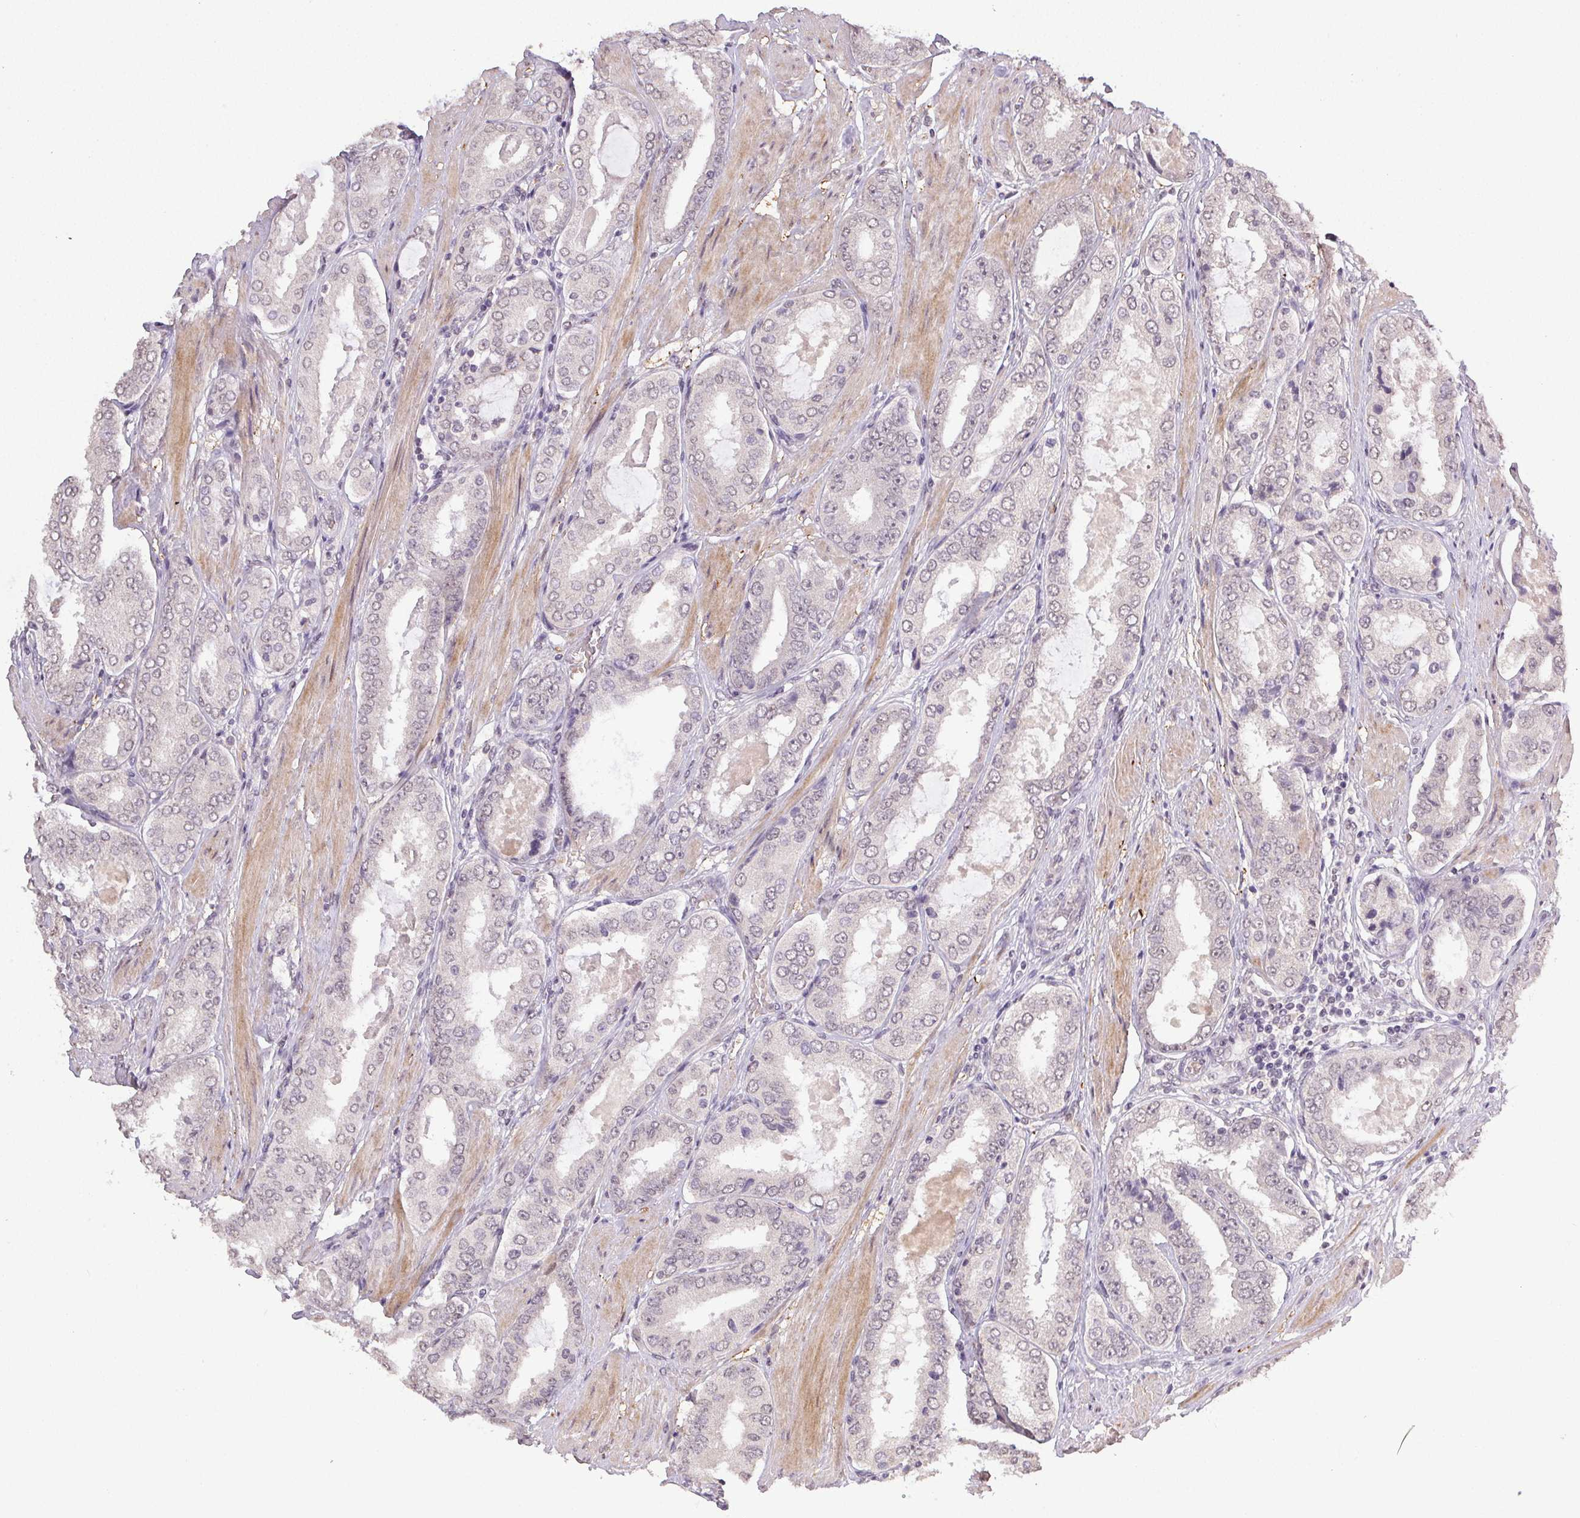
{"staining": {"intensity": "negative", "quantity": "none", "location": "none"}, "tissue": "prostate cancer", "cell_type": "Tumor cells", "image_type": "cancer", "snomed": [{"axis": "morphology", "description": "Adenocarcinoma, High grade"}, {"axis": "topography", "description": "Prostate"}], "caption": "This histopathology image is of prostate cancer stained with IHC to label a protein in brown with the nuclei are counter-stained blue. There is no positivity in tumor cells.", "gene": "PPP4R4", "patient": {"sex": "male", "age": 63}}